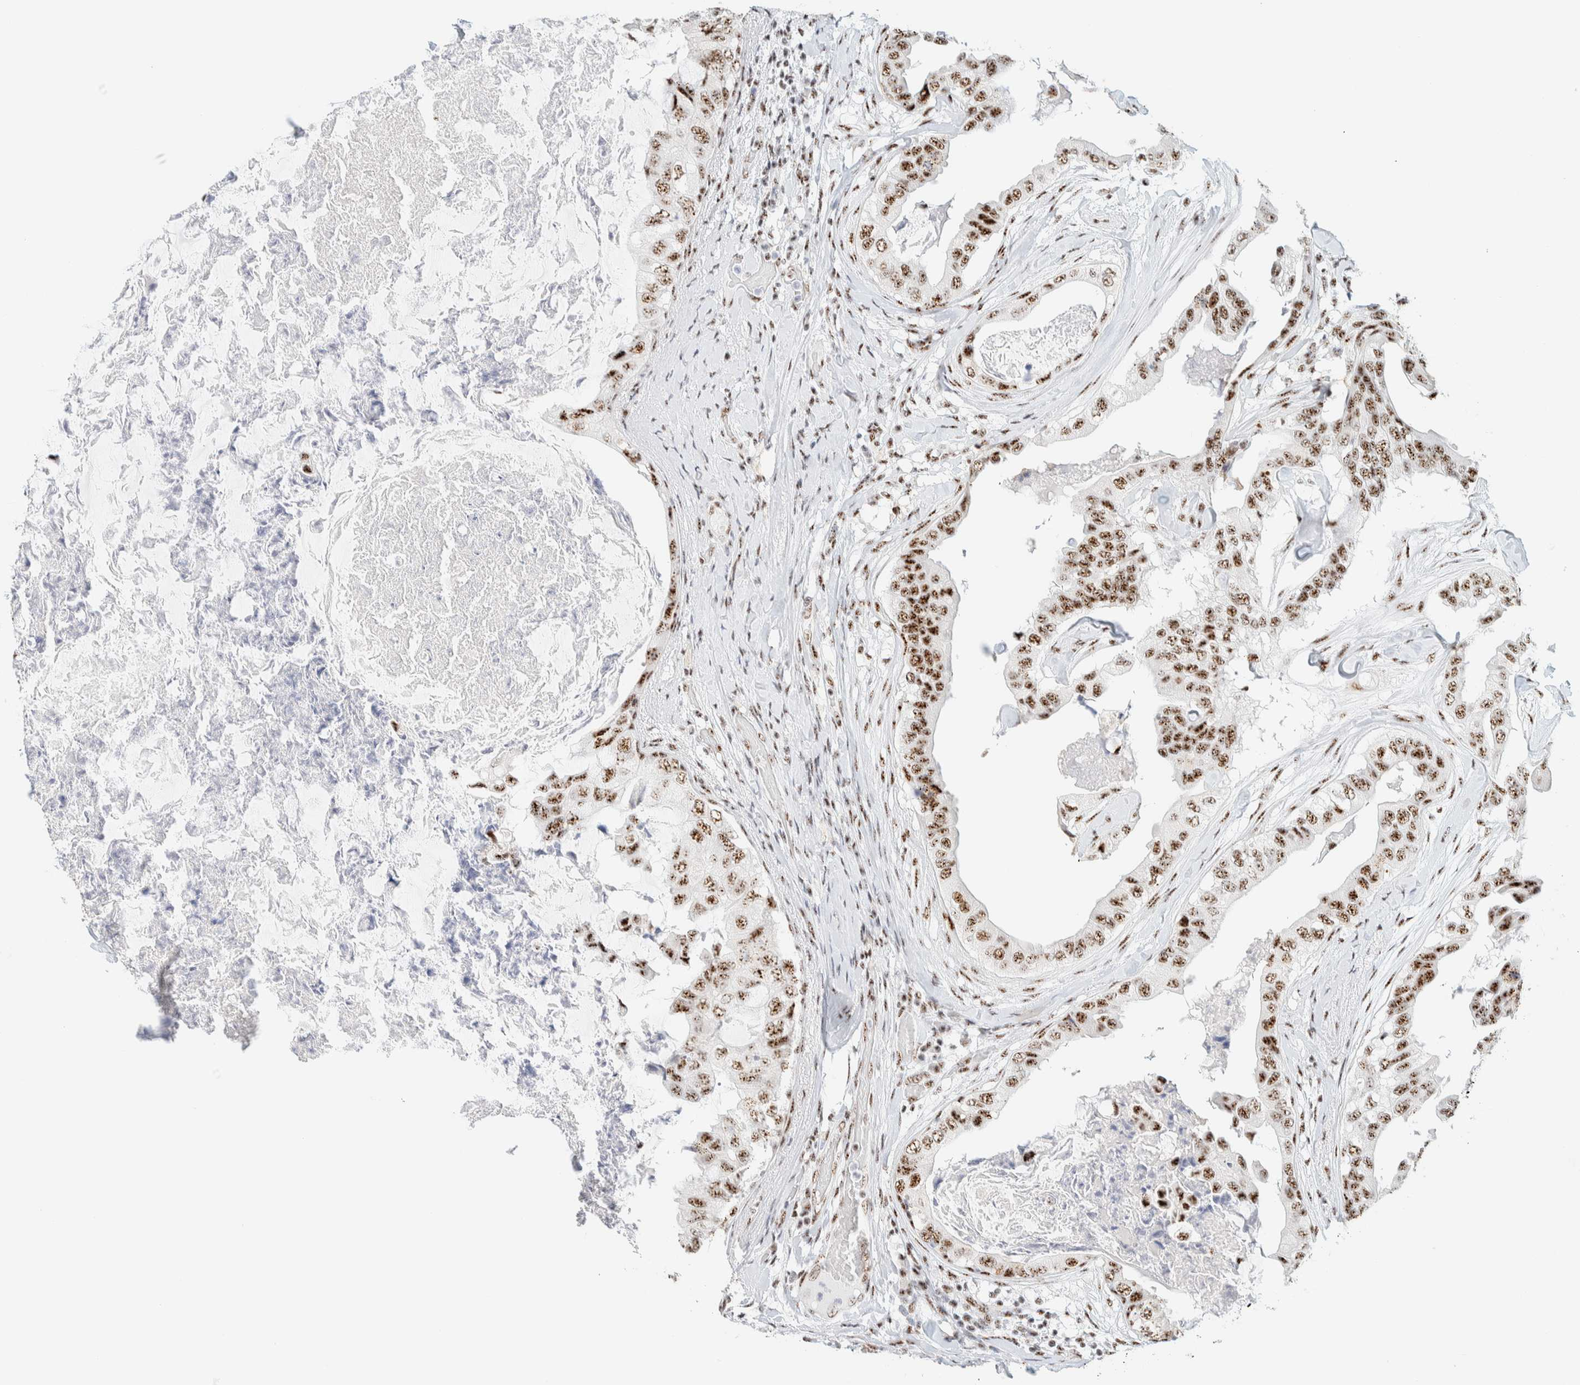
{"staining": {"intensity": "moderate", "quantity": ">75%", "location": "nuclear"}, "tissue": "breast cancer", "cell_type": "Tumor cells", "image_type": "cancer", "snomed": [{"axis": "morphology", "description": "Duct carcinoma"}, {"axis": "topography", "description": "Breast"}], "caption": "Immunohistochemistry (DAB) staining of human invasive ductal carcinoma (breast) shows moderate nuclear protein positivity in about >75% of tumor cells.", "gene": "SON", "patient": {"sex": "female", "age": 40}}